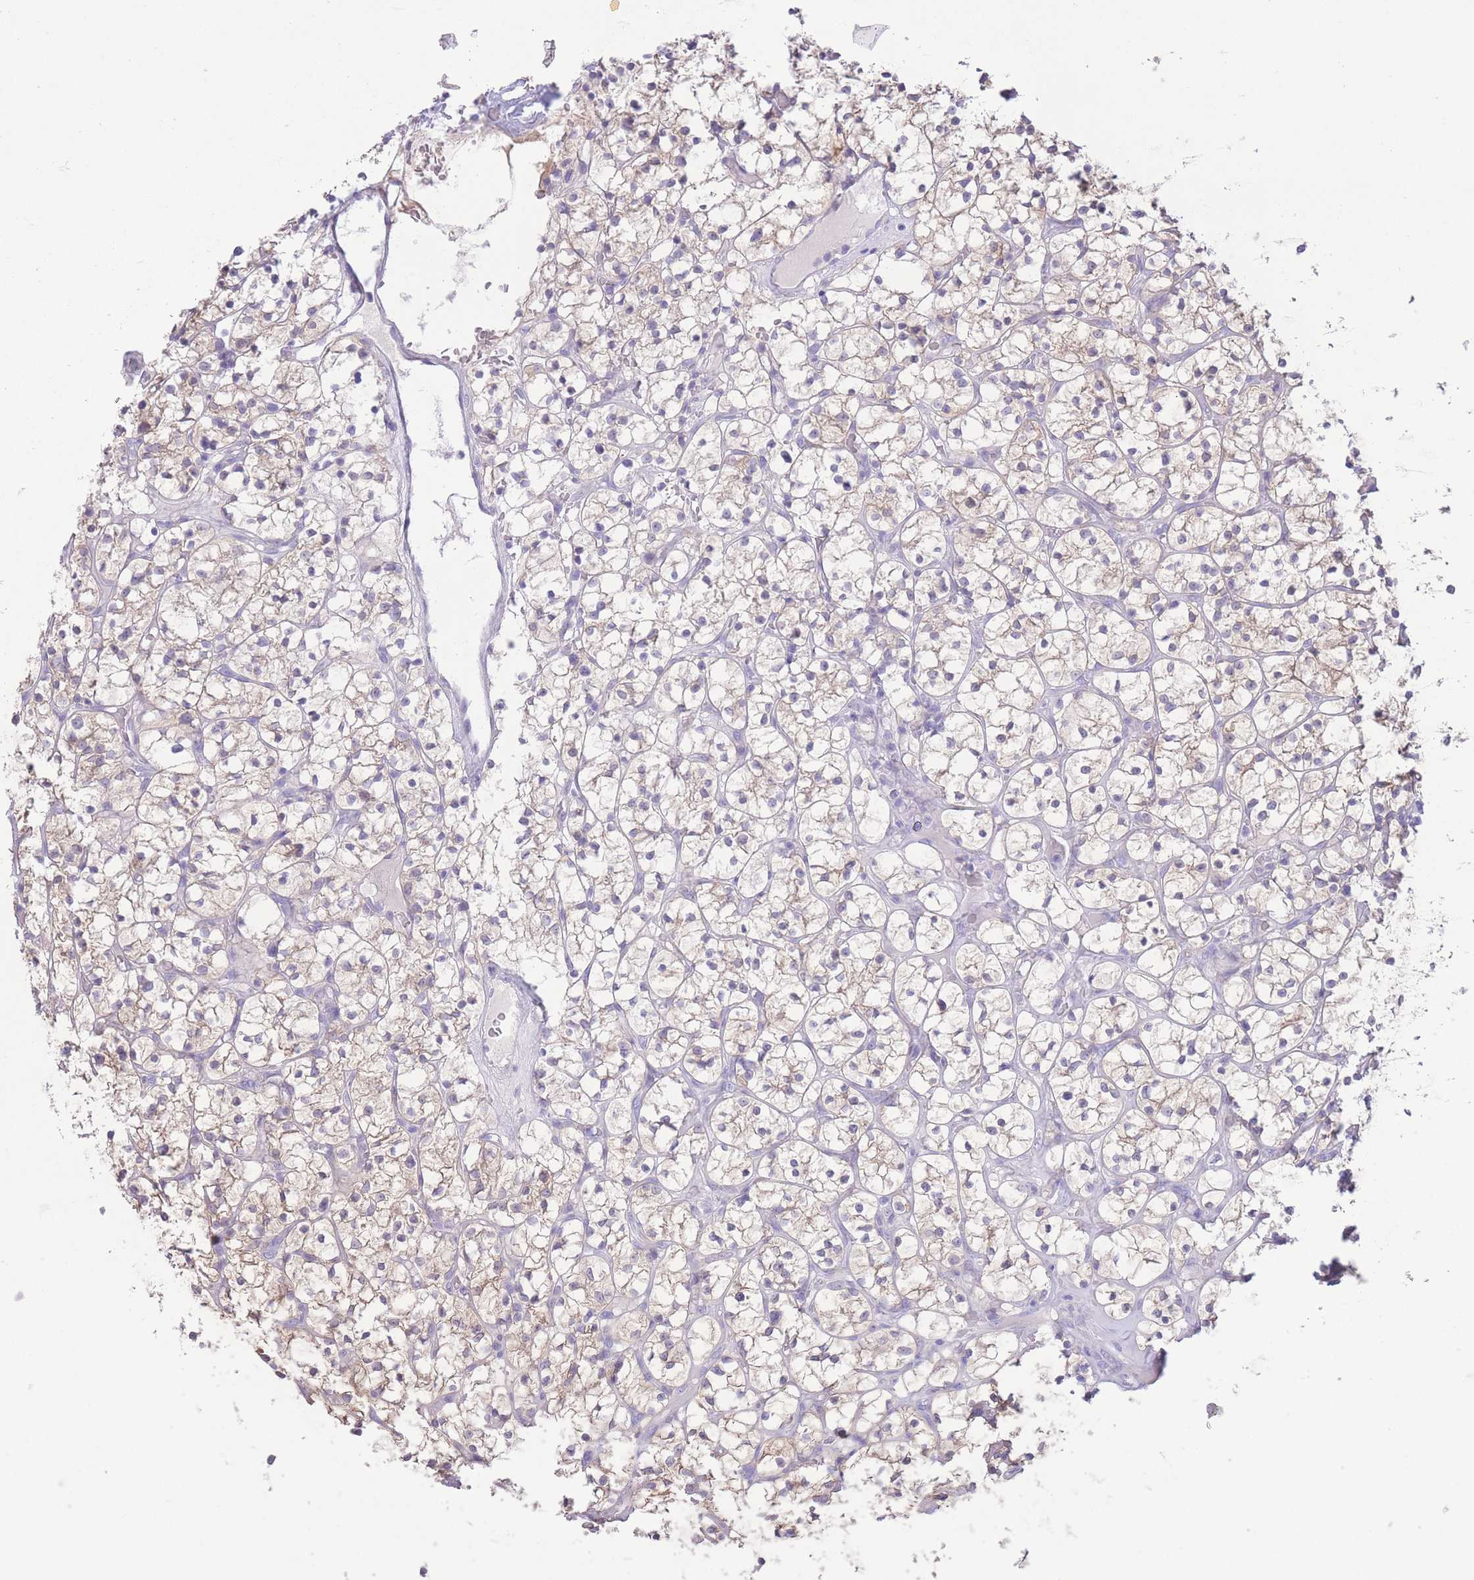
{"staining": {"intensity": "weak", "quantity": "25%-75%", "location": "cytoplasmic/membranous"}, "tissue": "renal cancer", "cell_type": "Tumor cells", "image_type": "cancer", "snomed": [{"axis": "morphology", "description": "Adenocarcinoma, NOS"}, {"axis": "topography", "description": "Kidney"}], "caption": "A photomicrograph of human renal cancer (adenocarcinoma) stained for a protein displays weak cytoplasmic/membranous brown staining in tumor cells. The staining was performed using DAB (3,3'-diaminobenzidine), with brown indicating positive protein expression. Nuclei are stained blue with hematoxylin.", "gene": "FAH", "patient": {"sex": "female", "age": 64}}